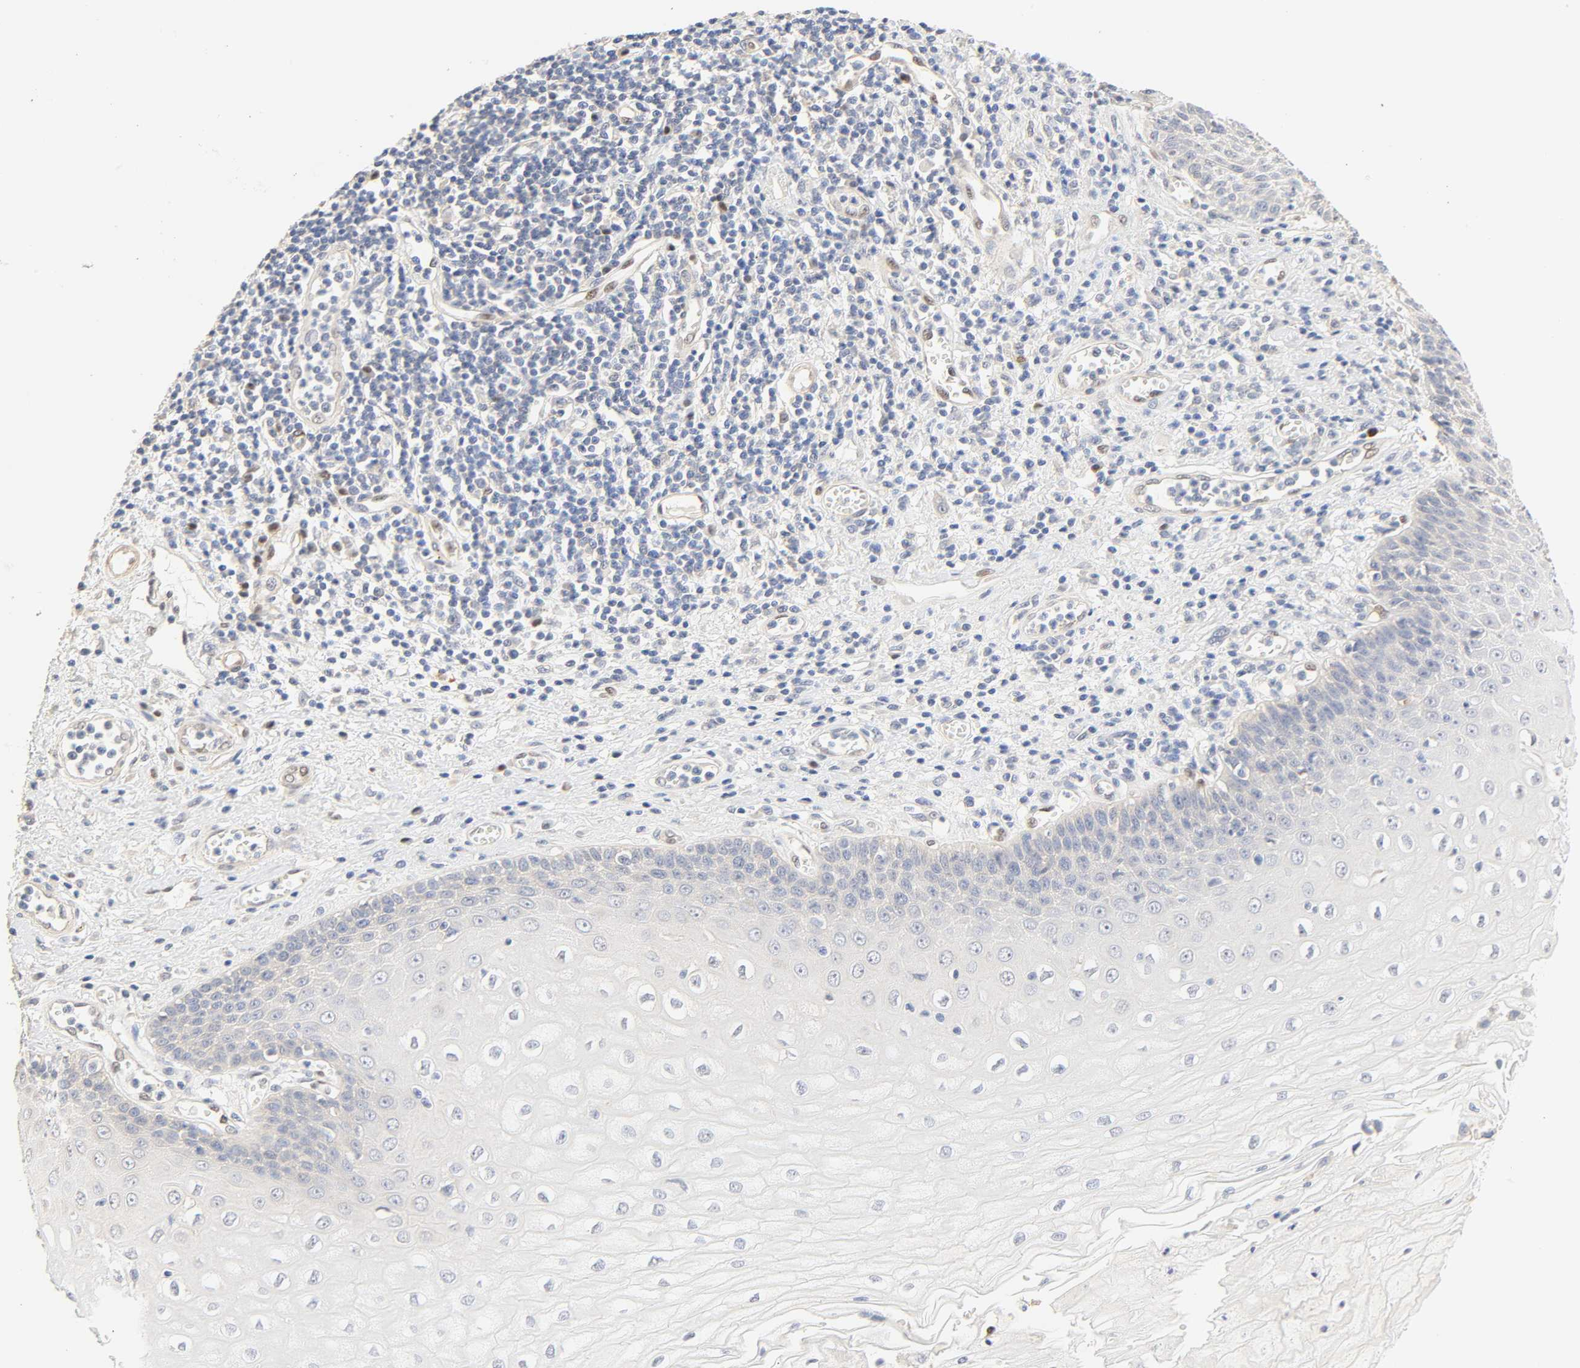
{"staining": {"intensity": "negative", "quantity": "none", "location": "none"}, "tissue": "esophagus", "cell_type": "Squamous epithelial cells", "image_type": "normal", "snomed": [{"axis": "morphology", "description": "Normal tissue, NOS"}, {"axis": "morphology", "description": "Squamous cell carcinoma, NOS"}, {"axis": "topography", "description": "Esophagus"}], "caption": "DAB immunohistochemical staining of unremarkable esophagus displays no significant positivity in squamous epithelial cells.", "gene": "BORCS8", "patient": {"sex": "male", "age": 65}}